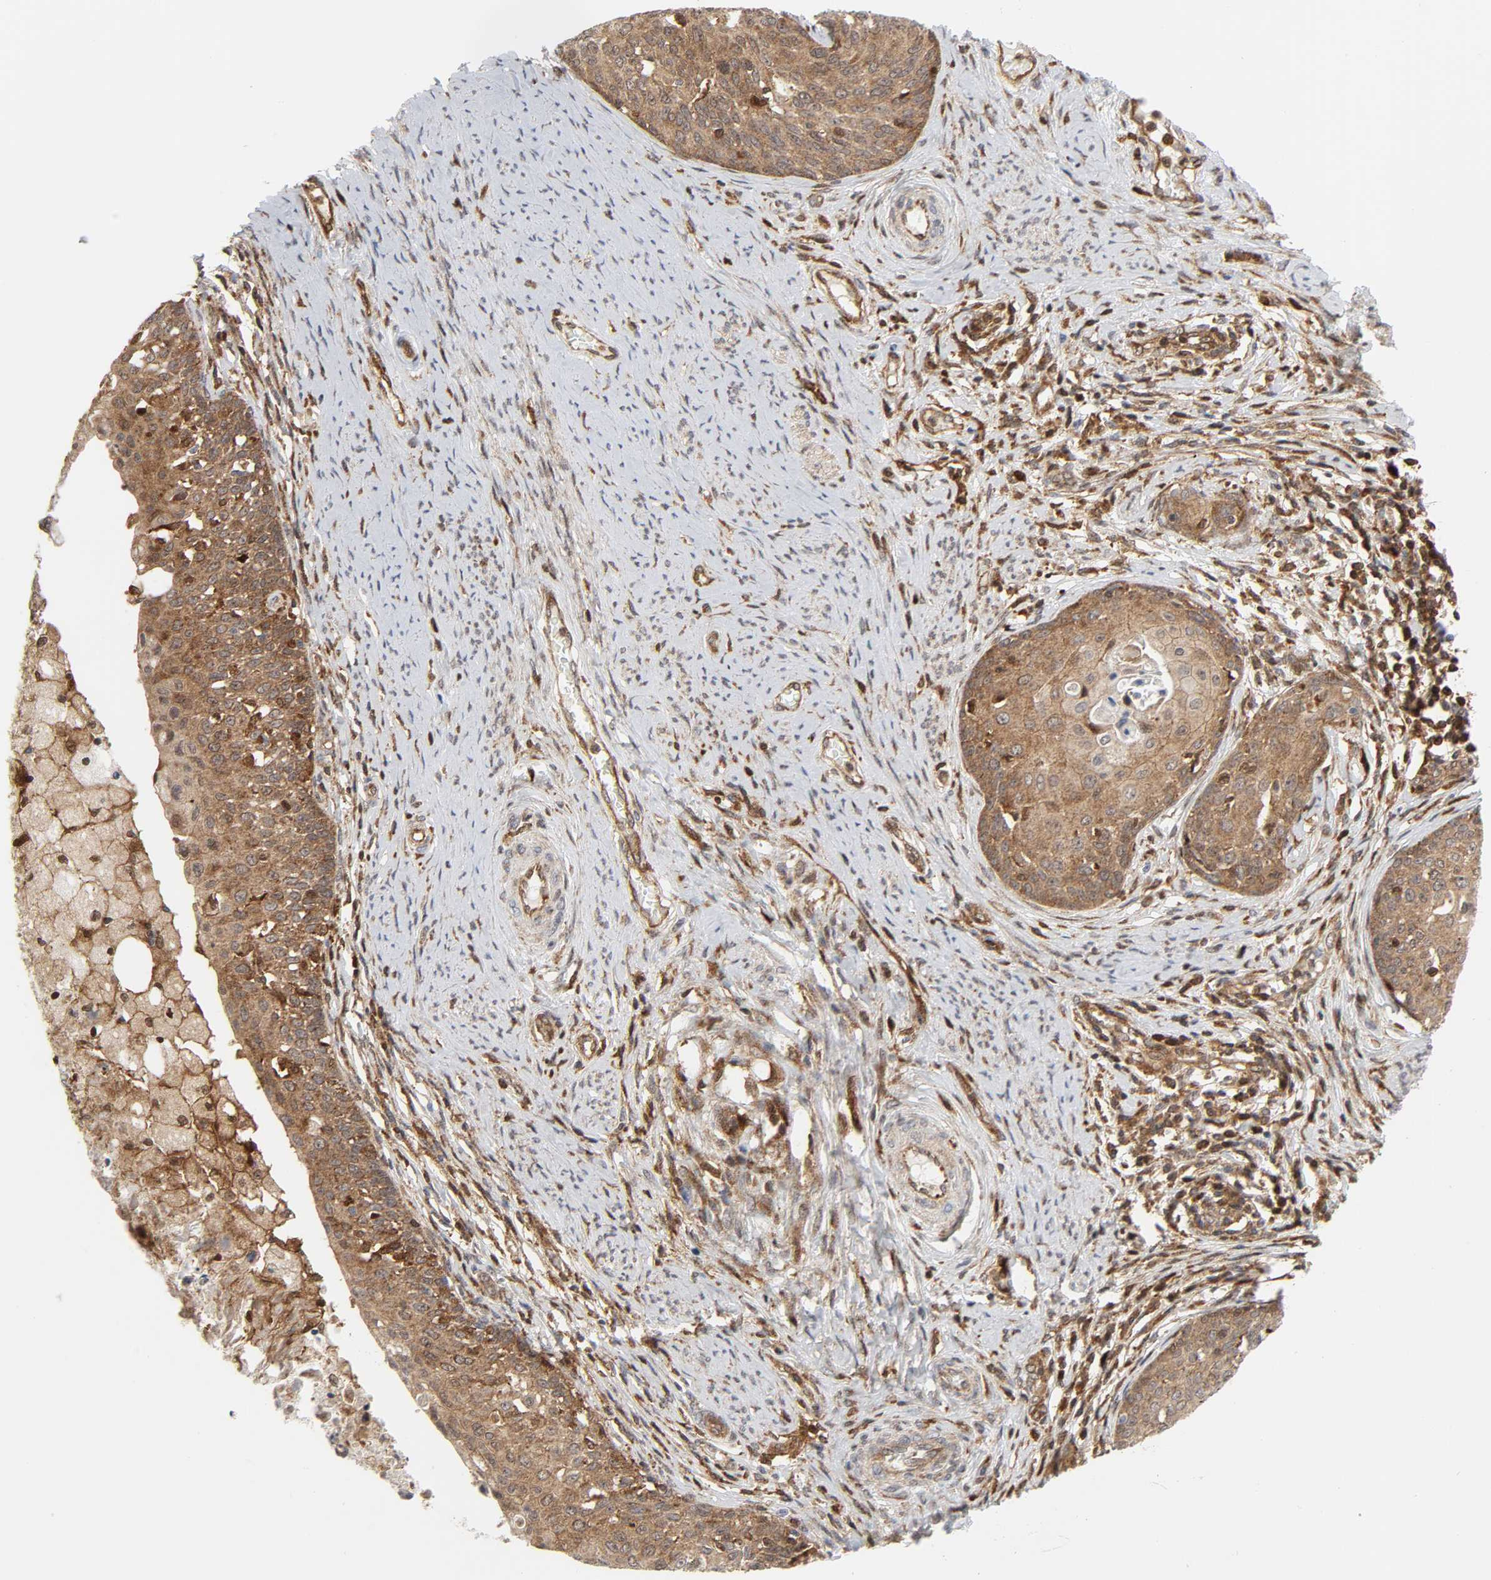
{"staining": {"intensity": "moderate", "quantity": ">75%", "location": "cytoplasmic/membranous"}, "tissue": "cervical cancer", "cell_type": "Tumor cells", "image_type": "cancer", "snomed": [{"axis": "morphology", "description": "Squamous cell carcinoma, NOS"}, {"axis": "morphology", "description": "Adenocarcinoma, NOS"}, {"axis": "topography", "description": "Cervix"}], "caption": "Cervical cancer was stained to show a protein in brown. There is medium levels of moderate cytoplasmic/membranous positivity in approximately >75% of tumor cells. The protein of interest is stained brown, and the nuclei are stained in blue (DAB IHC with brightfield microscopy, high magnification).", "gene": "MAPK1", "patient": {"sex": "female", "age": 52}}